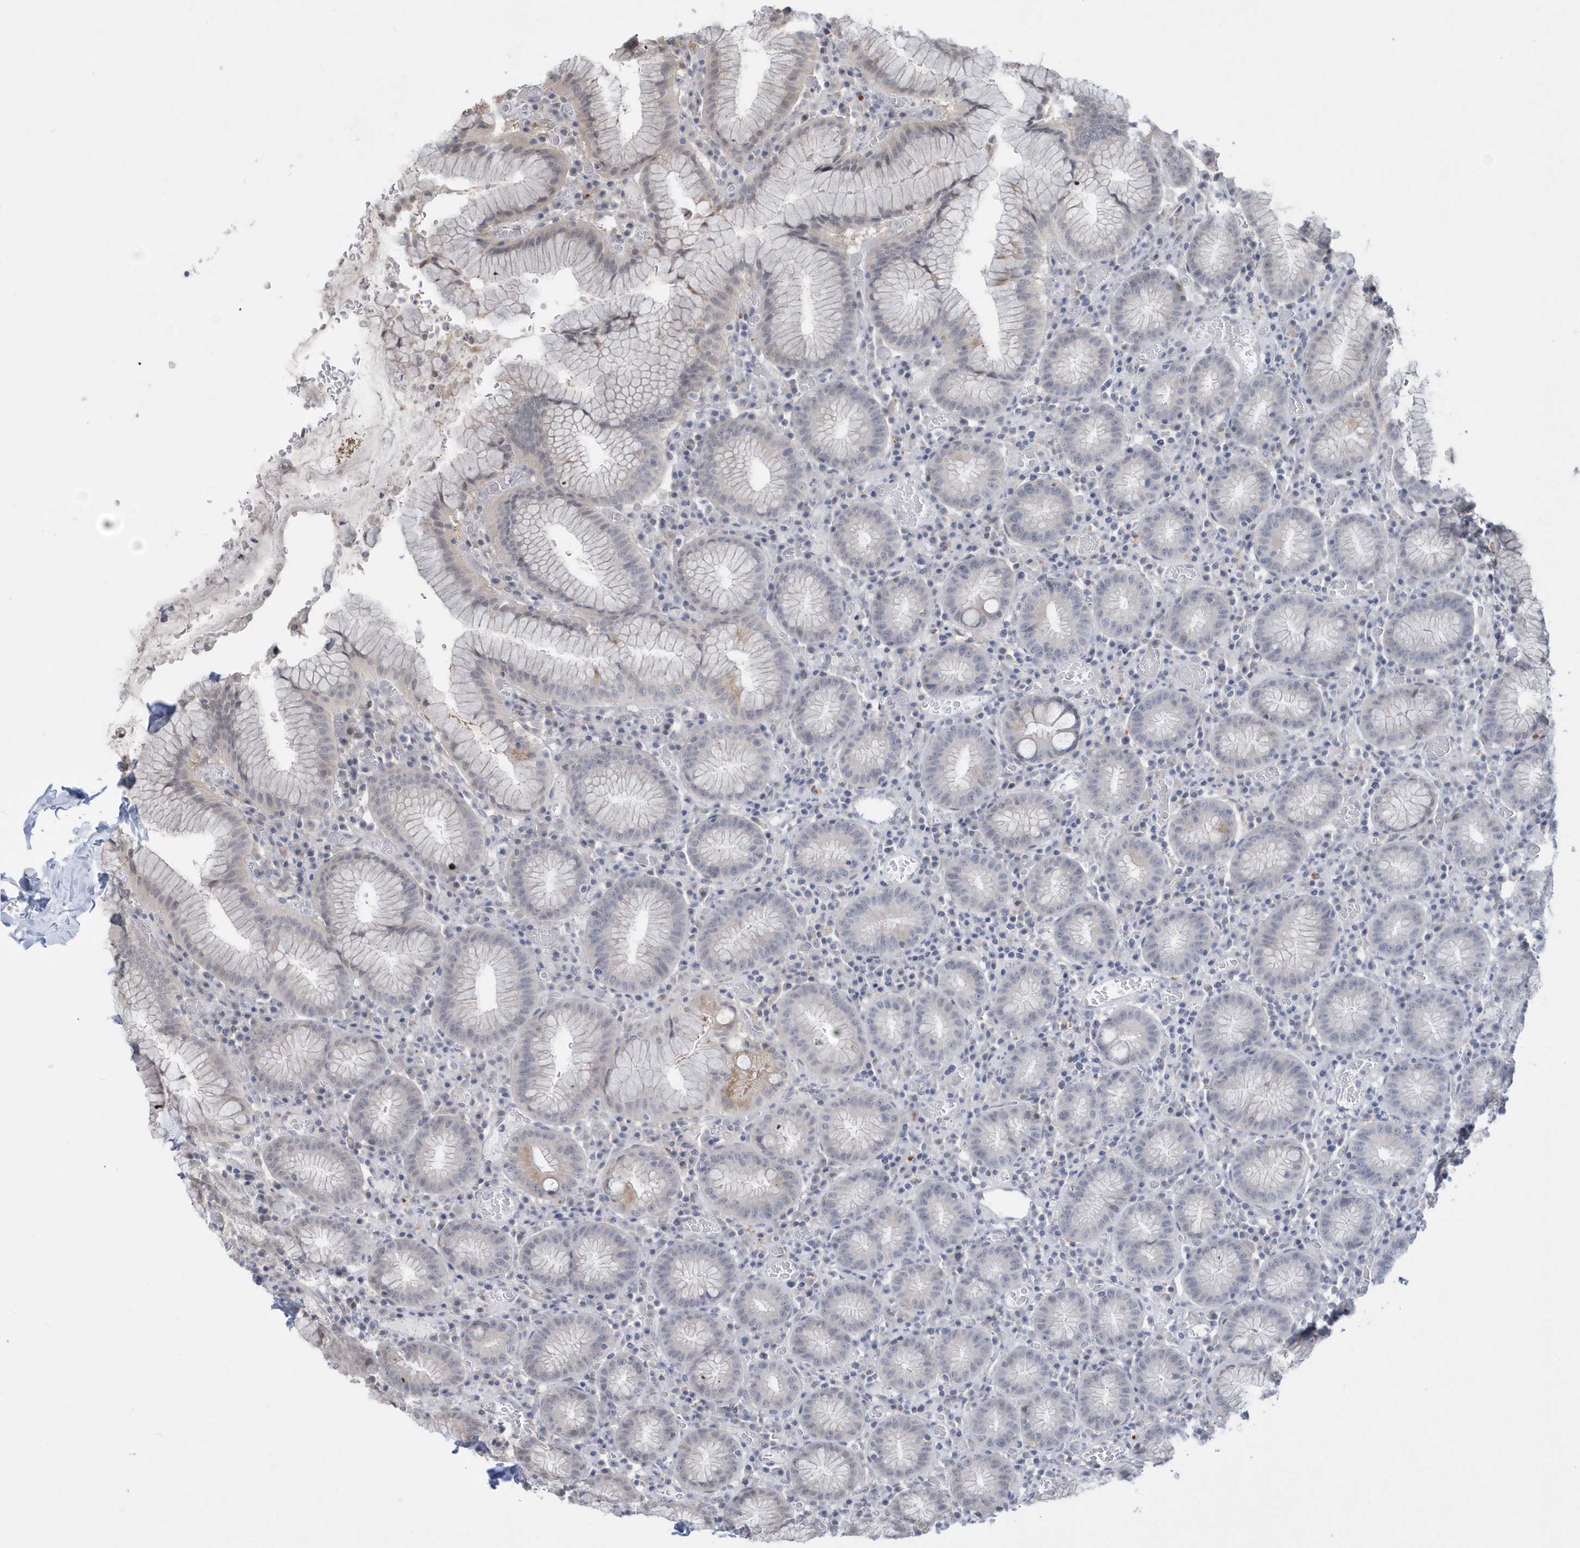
{"staining": {"intensity": "negative", "quantity": "none", "location": "none"}, "tissue": "stomach", "cell_type": "Glandular cells", "image_type": "normal", "snomed": [{"axis": "morphology", "description": "Normal tissue, NOS"}, {"axis": "topography", "description": "Stomach"}], "caption": "This image is of benign stomach stained with immunohistochemistry (IHC) to label a protein in brown with the nuclei are counter-stained blue. There is no positivity in glandular cells. The staining is performed using DAB (3,3'-diaminobenzidine) brown chromogen with nuclei counter-stained in using hematoxylin.", "gene": "CRIP3", "patient": {"sex": "male", "age": 55}}